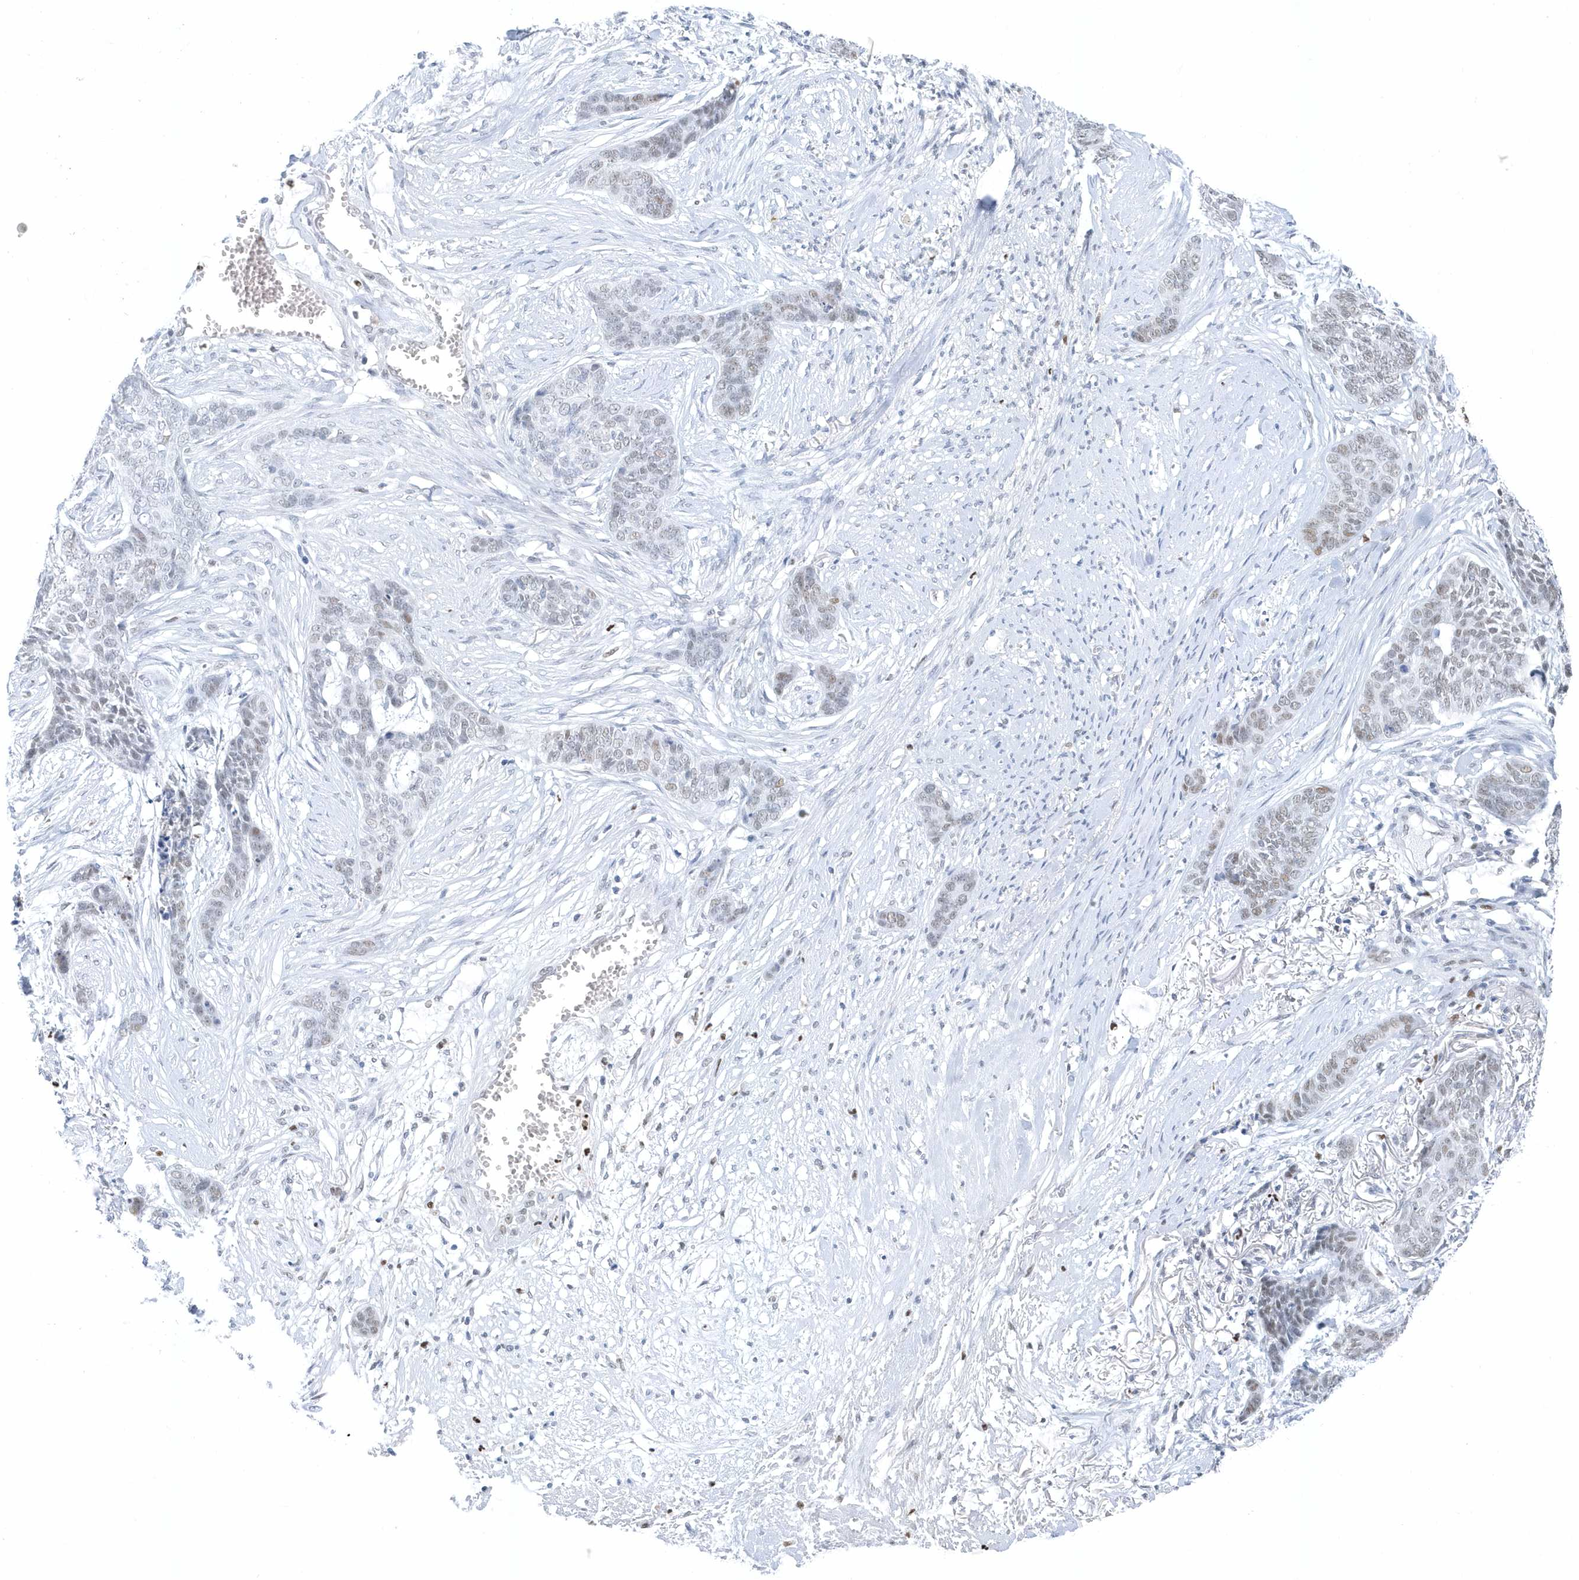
{"staining": {"intensity": "weak", "quantity": "<25%", "location": "nuclear"}, "tissue": "skin cancer", "cell_type": "Tumor cells", "image_type": "cancer", "snomed": [{"axis": "morphology", "description": "Basal cell carcinoma"}, {"axis": "topography", "description": "Skin"}], "caption": "High magnification brightfield microscopy of skin basal cell carcinoma stained with DAB (3,3'-diaminobenzidine) (brown) and counterstained with hematoxylin (blue): tumor cells show no significant expression.", "gene": "SMIM34", "patient": {"sex": "female", "age": 64}}